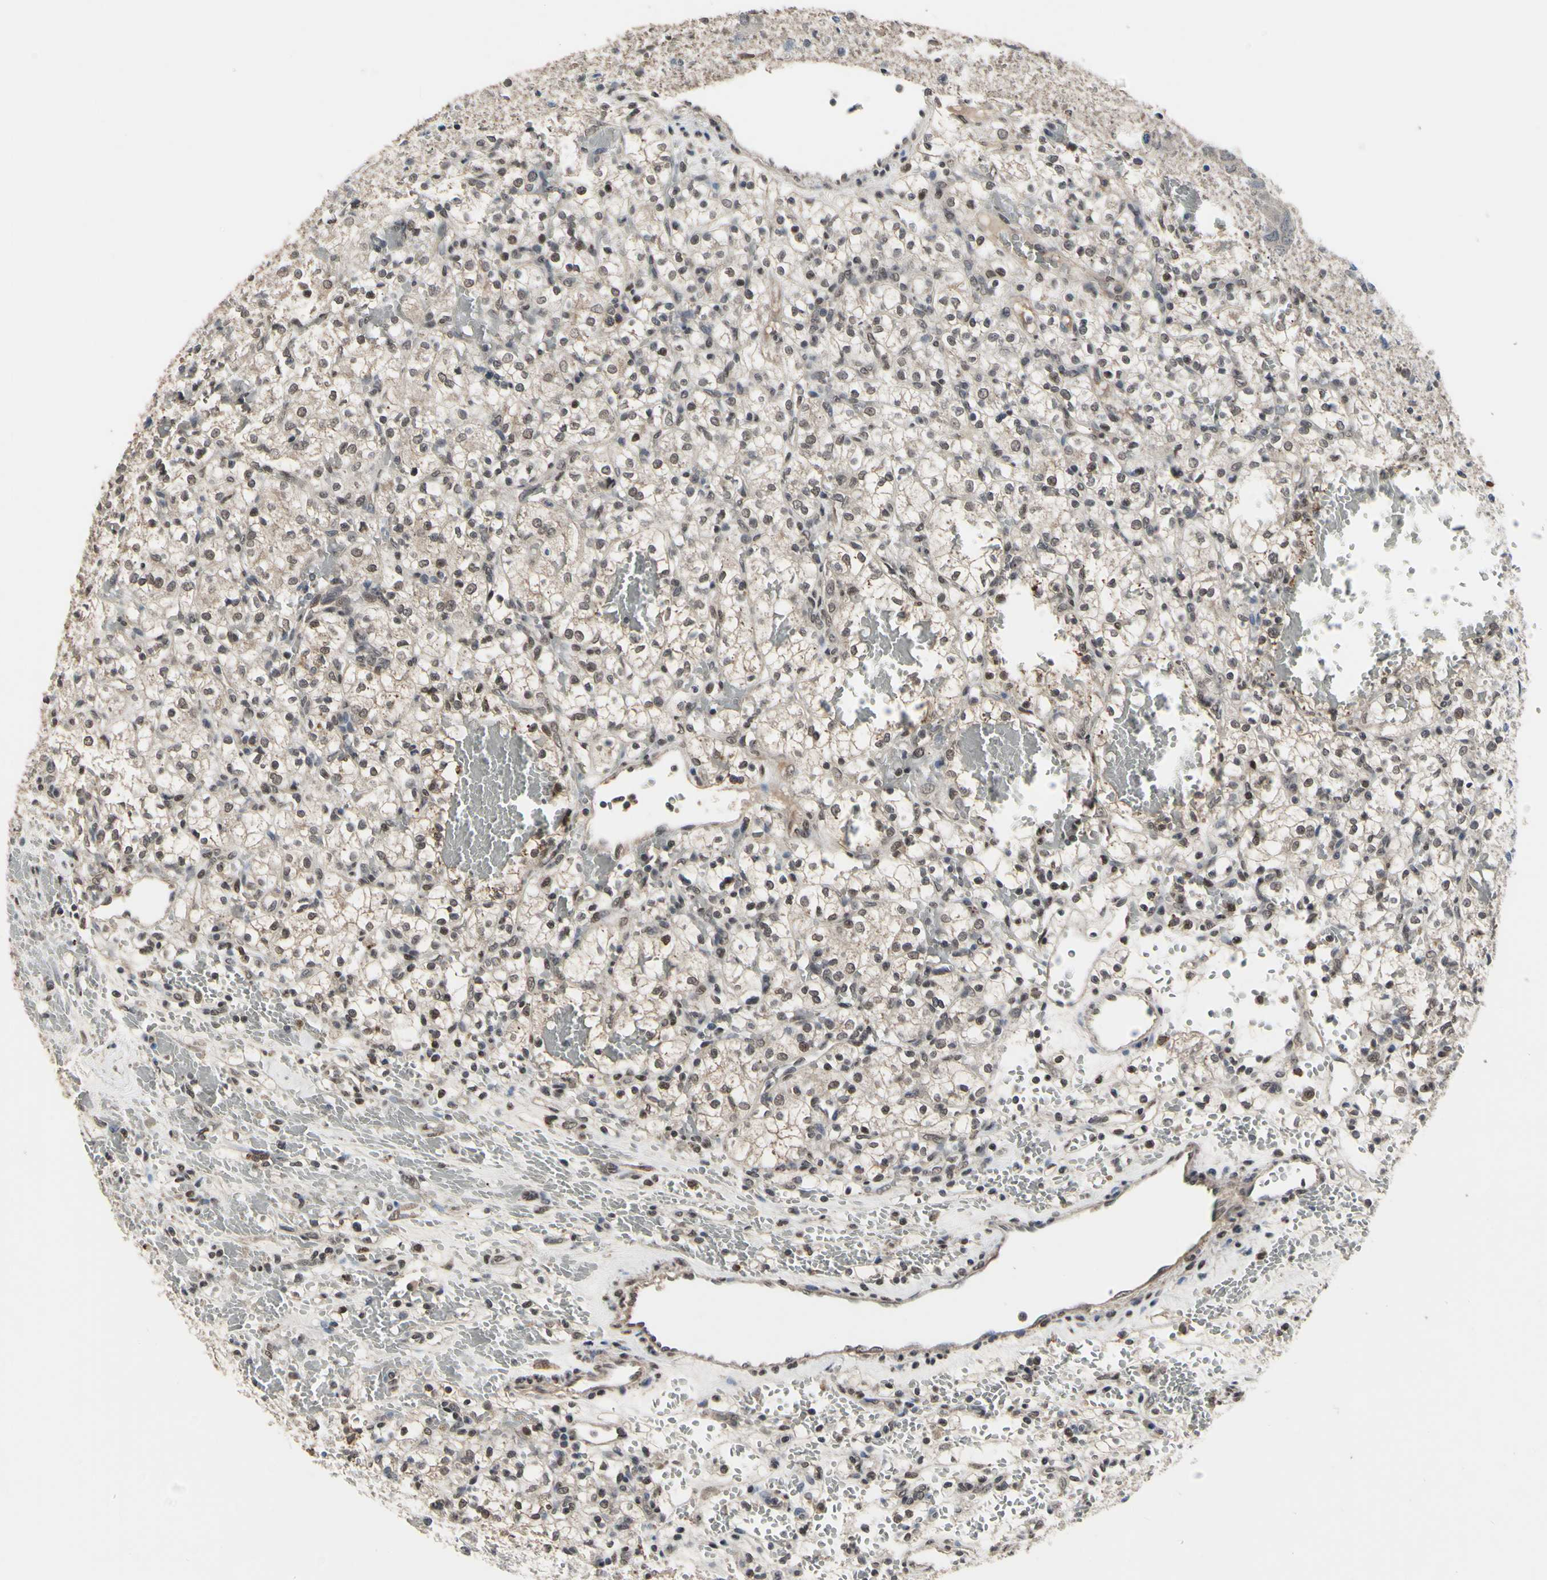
{"staining": {"intensity": "moderate", "quantity": ">75%", "location": "nuclear"}, "tissue": "renal cancer", "cell_type": "Tumor cells", "image_type": "cancer", "snomed": [{"axis": "morphology", "description": "Adenocarcinoma, NOS"}, {"axis": "topography", "description": "Kidney"}], "caption": "This photomicrograph reveals immunohistochemistry staining of renal adenocarcinoma, with medium moderate nuclear expression in approximately >75% of tumor cells.", "gene": "ZNF174", "patient": {"sex": "female", "age": 60}}